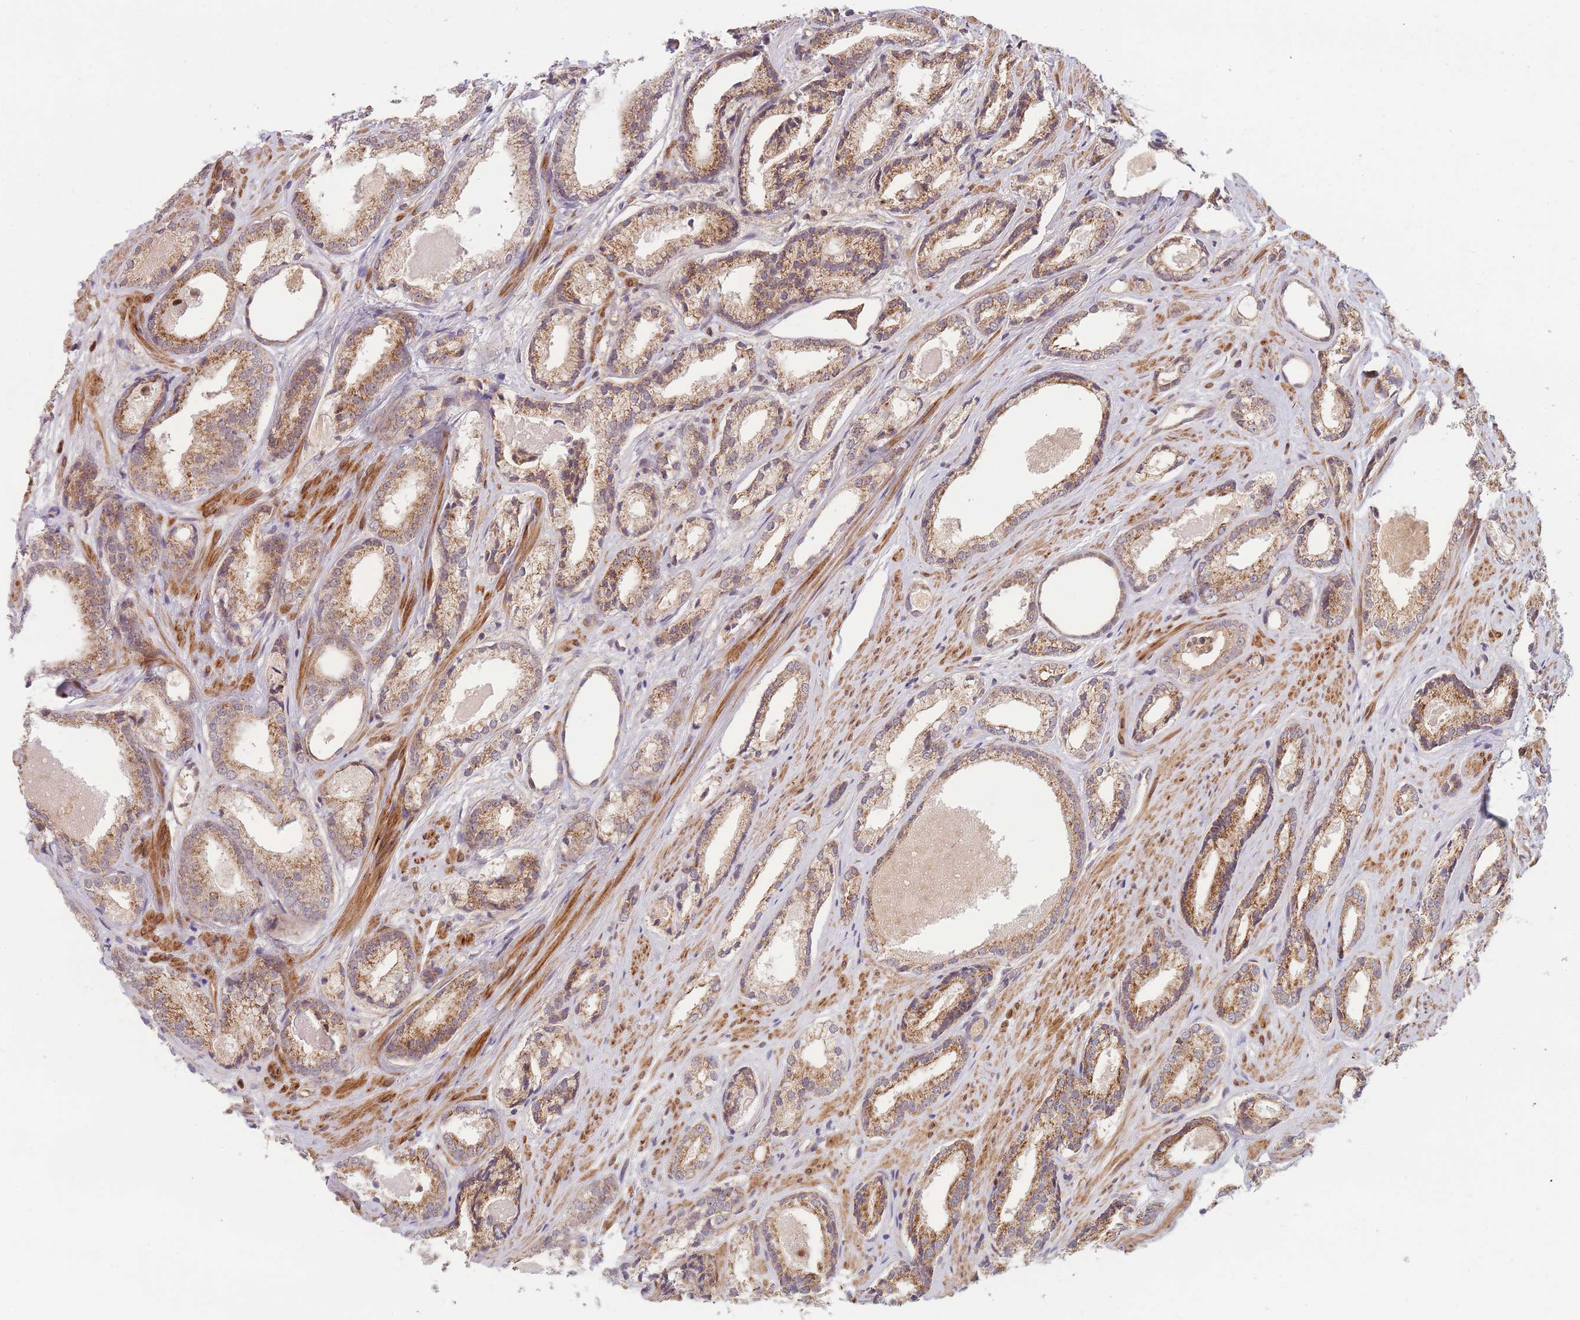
{"staining": {"intensity": "moderate", "quantity": ">75%", "location": "cytoplasmic/membranous"}, "tissue": "prostate cancer", "cell_type": "Tumor cells", "image_type": "cancer", "snomed": [{"axis": "morphology", "description": "Adenocarcinoma, Low grade"}, {"axis": "topography", "description": "Prostate"}], "caption": "High-magnification brightfield microscopy of prostate cancer (low-grade adenocarcinoma) stained with DAB (3,3'-diaminobenzidine) (brown) and counterstained with hematoxylin (blue). tumor cells exhibit moderate cytoplasmic/membranous staining is present in approximately>75% of cells.", "gene": "FAM153A", "patient": {"sex": "male", "age": 68}}